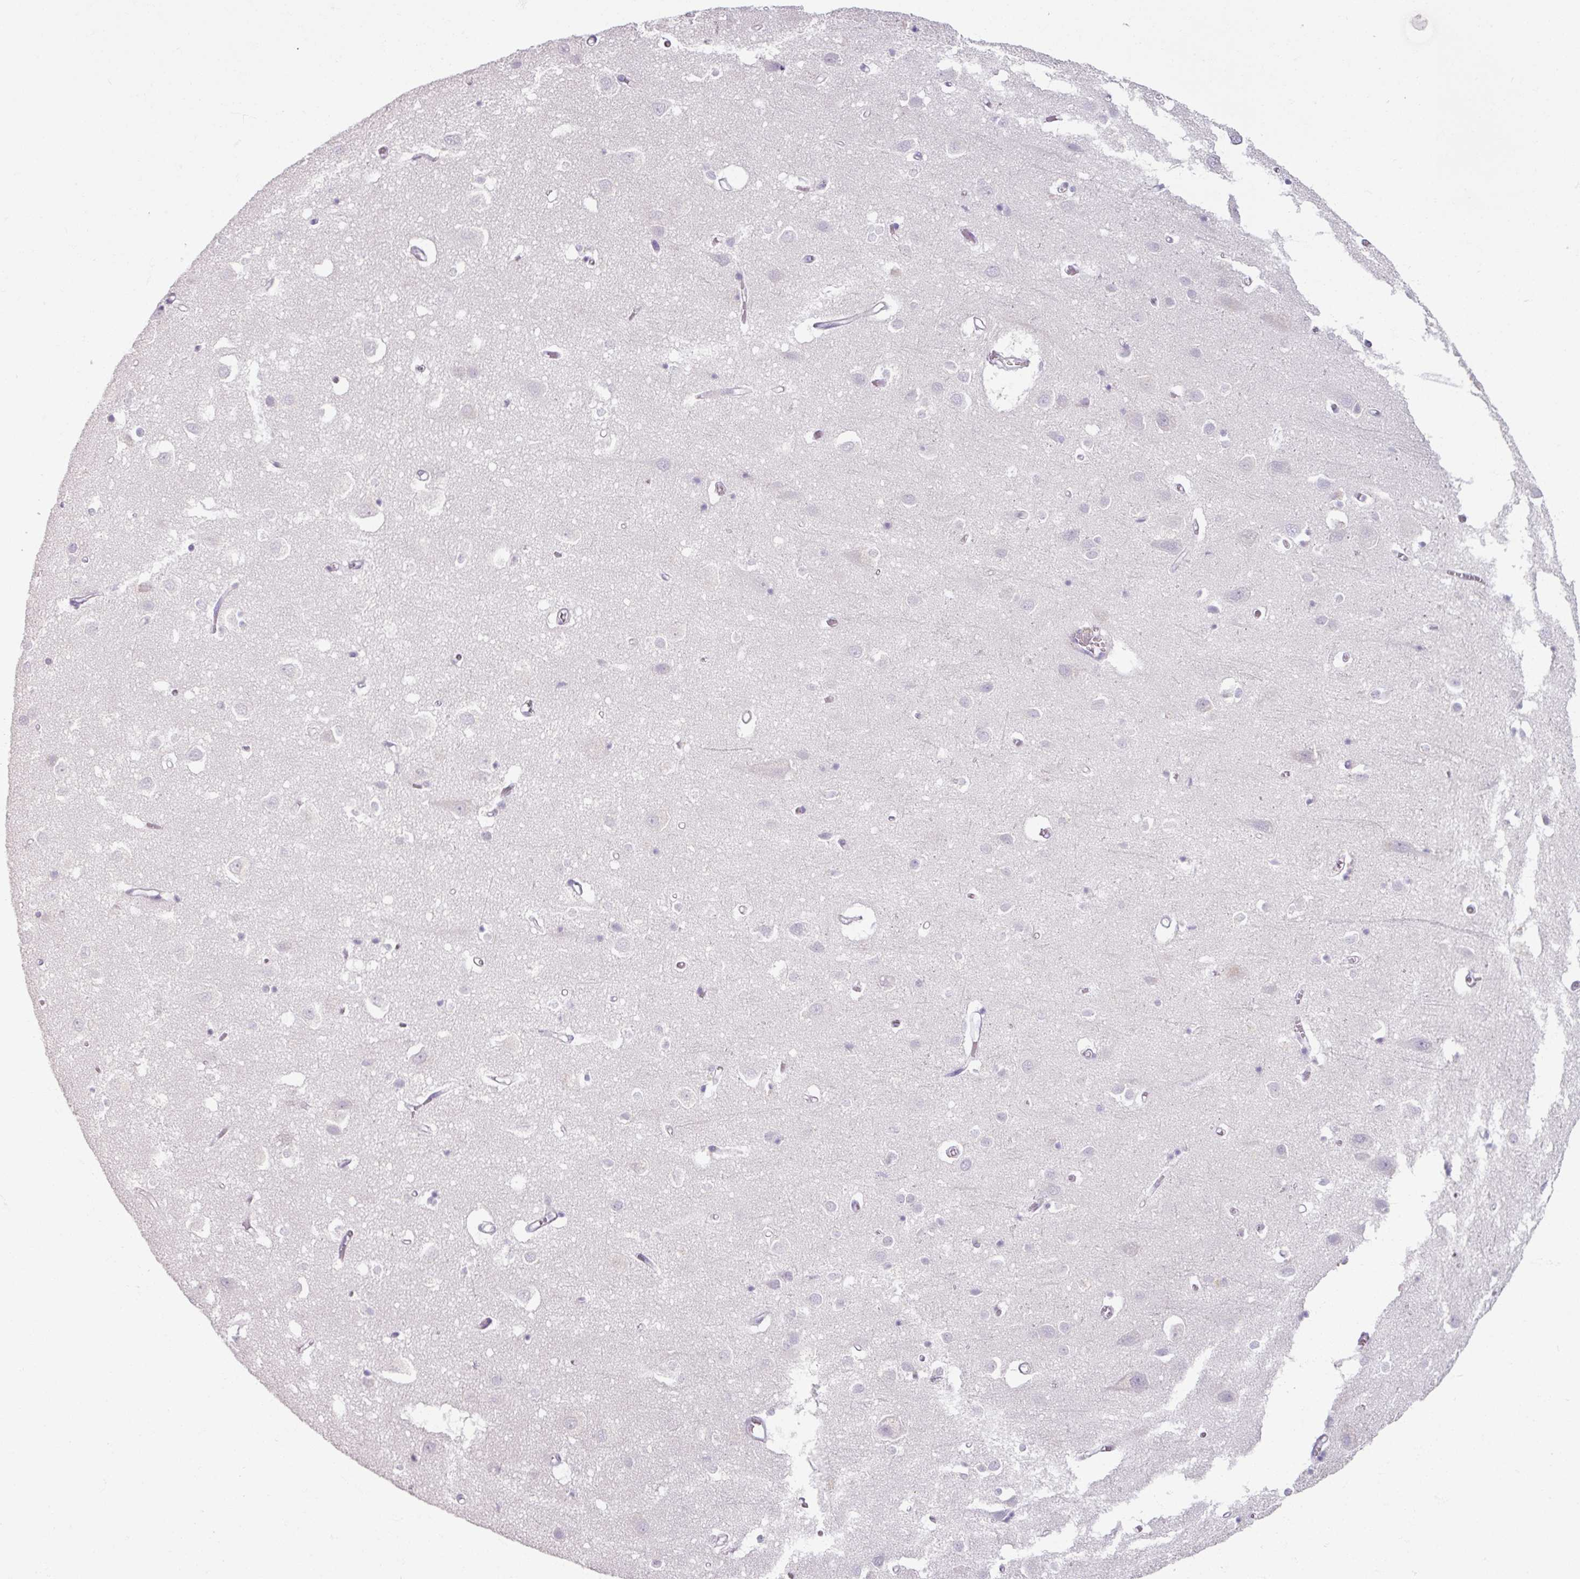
{"staining": {"intensity": "negative", "quantity": "none", "location": "none"}, "tissue": "cerebral cortex", "cell_type": "Endothelial cells", "image_type": "normal", "snomed": [{"axis": "morphology", "description": "Normal tissue, NOS"}, {"axis": "topography", "description": "Cerebral cortex"}], "caption": "Immunohistochemistry (IHC) of benign human cerebral cortex demonstrates no staining in endothelial cells.", "gene": "SLC27A5", "patient": {"sex": "male", "age": 70}}